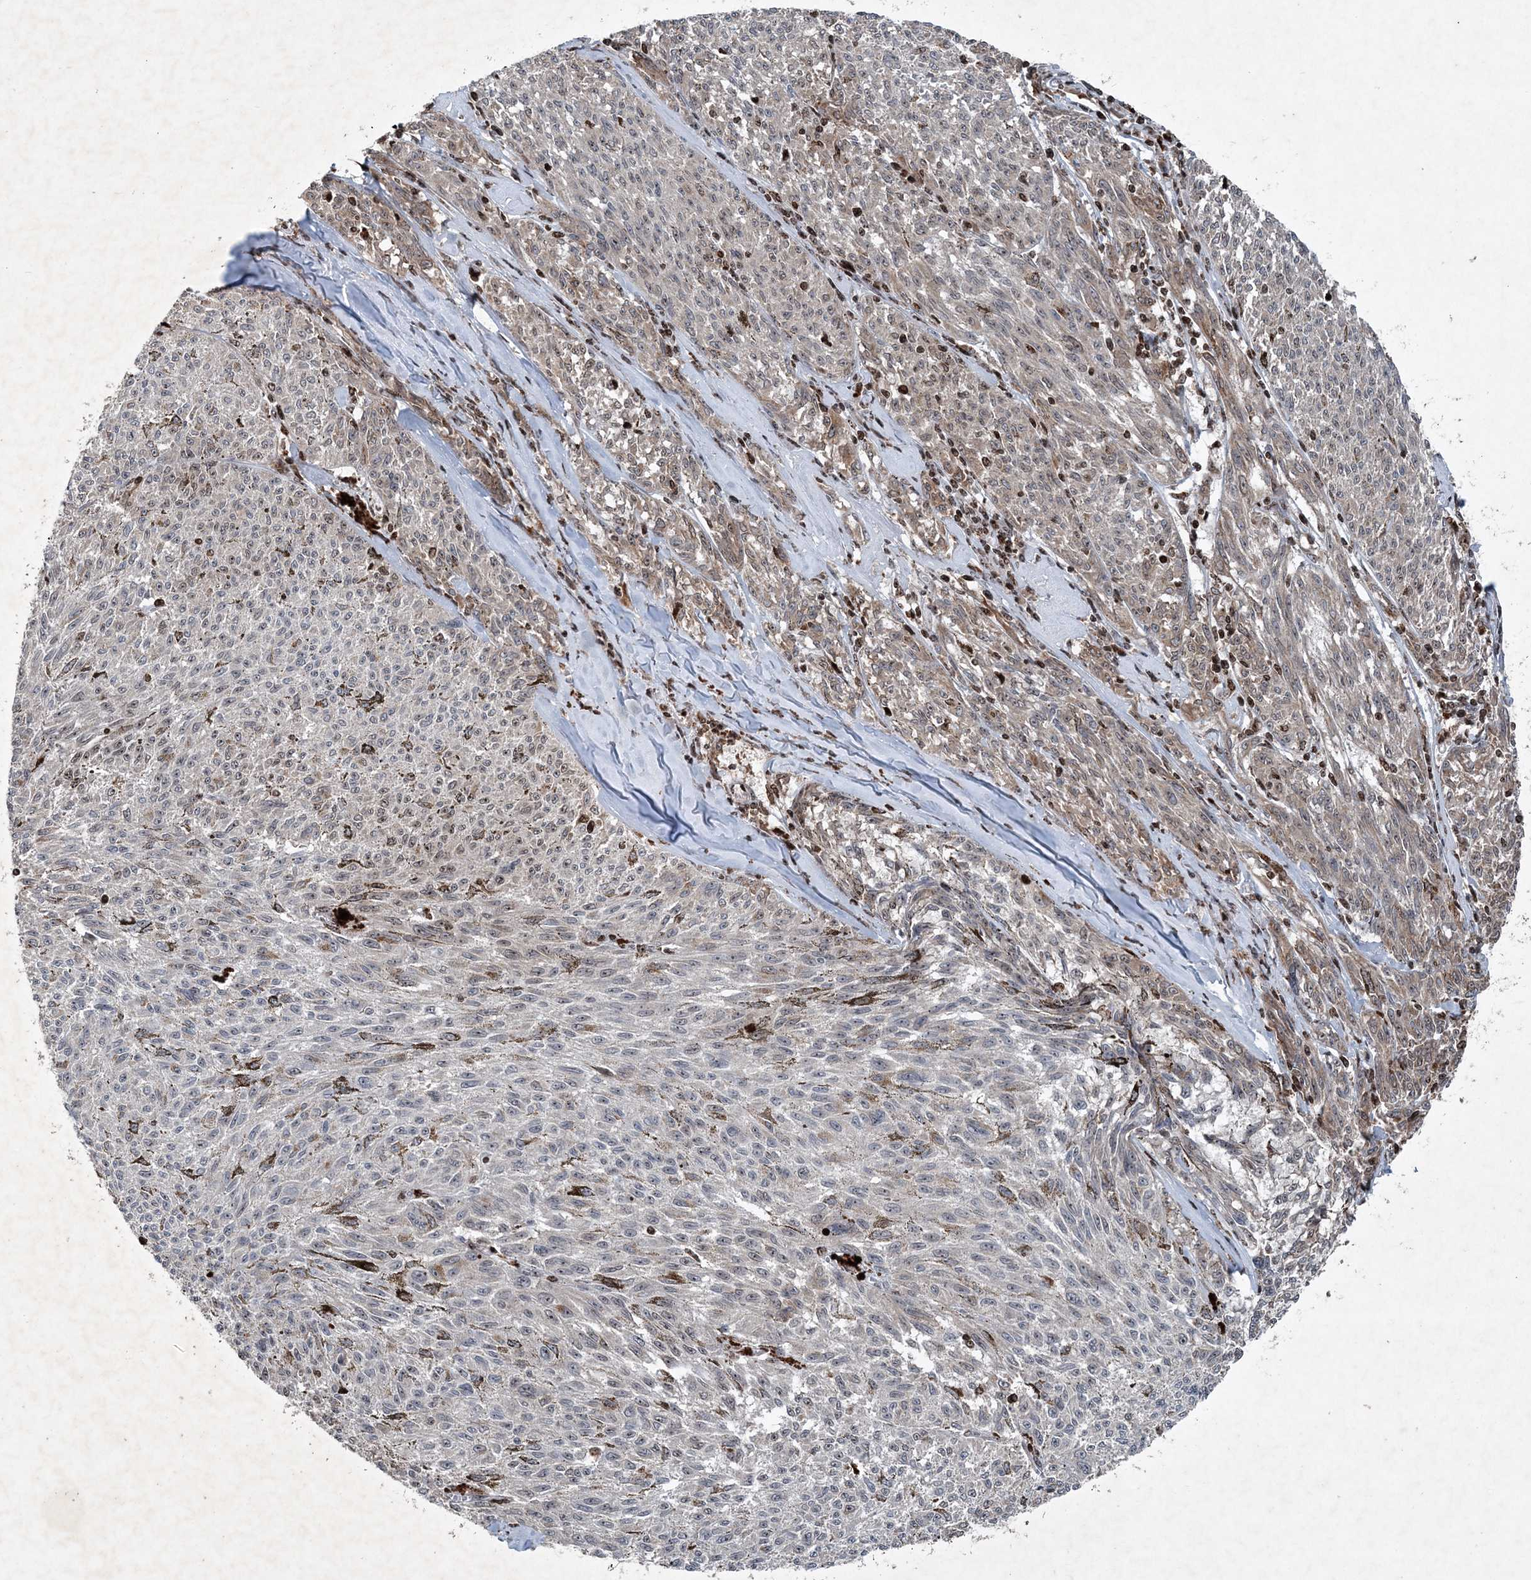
{"staining": {"intensity": "negative", "quantity": "none", "location": "none"}, "tissue": "melanoma", "cell_type": "Tumor cells", "image_type": "cancer", "snomed": [{"axis": "morphology", "description": "Malignant melanoma, NOS"}, {"axis": "topography", "description": "Skin"}], "caption": "This is an IHC image of human melanoma. There is no expression in tumor cells.", "gene": "QTRT2", "patient": {"sex": "female", "age": 72}}